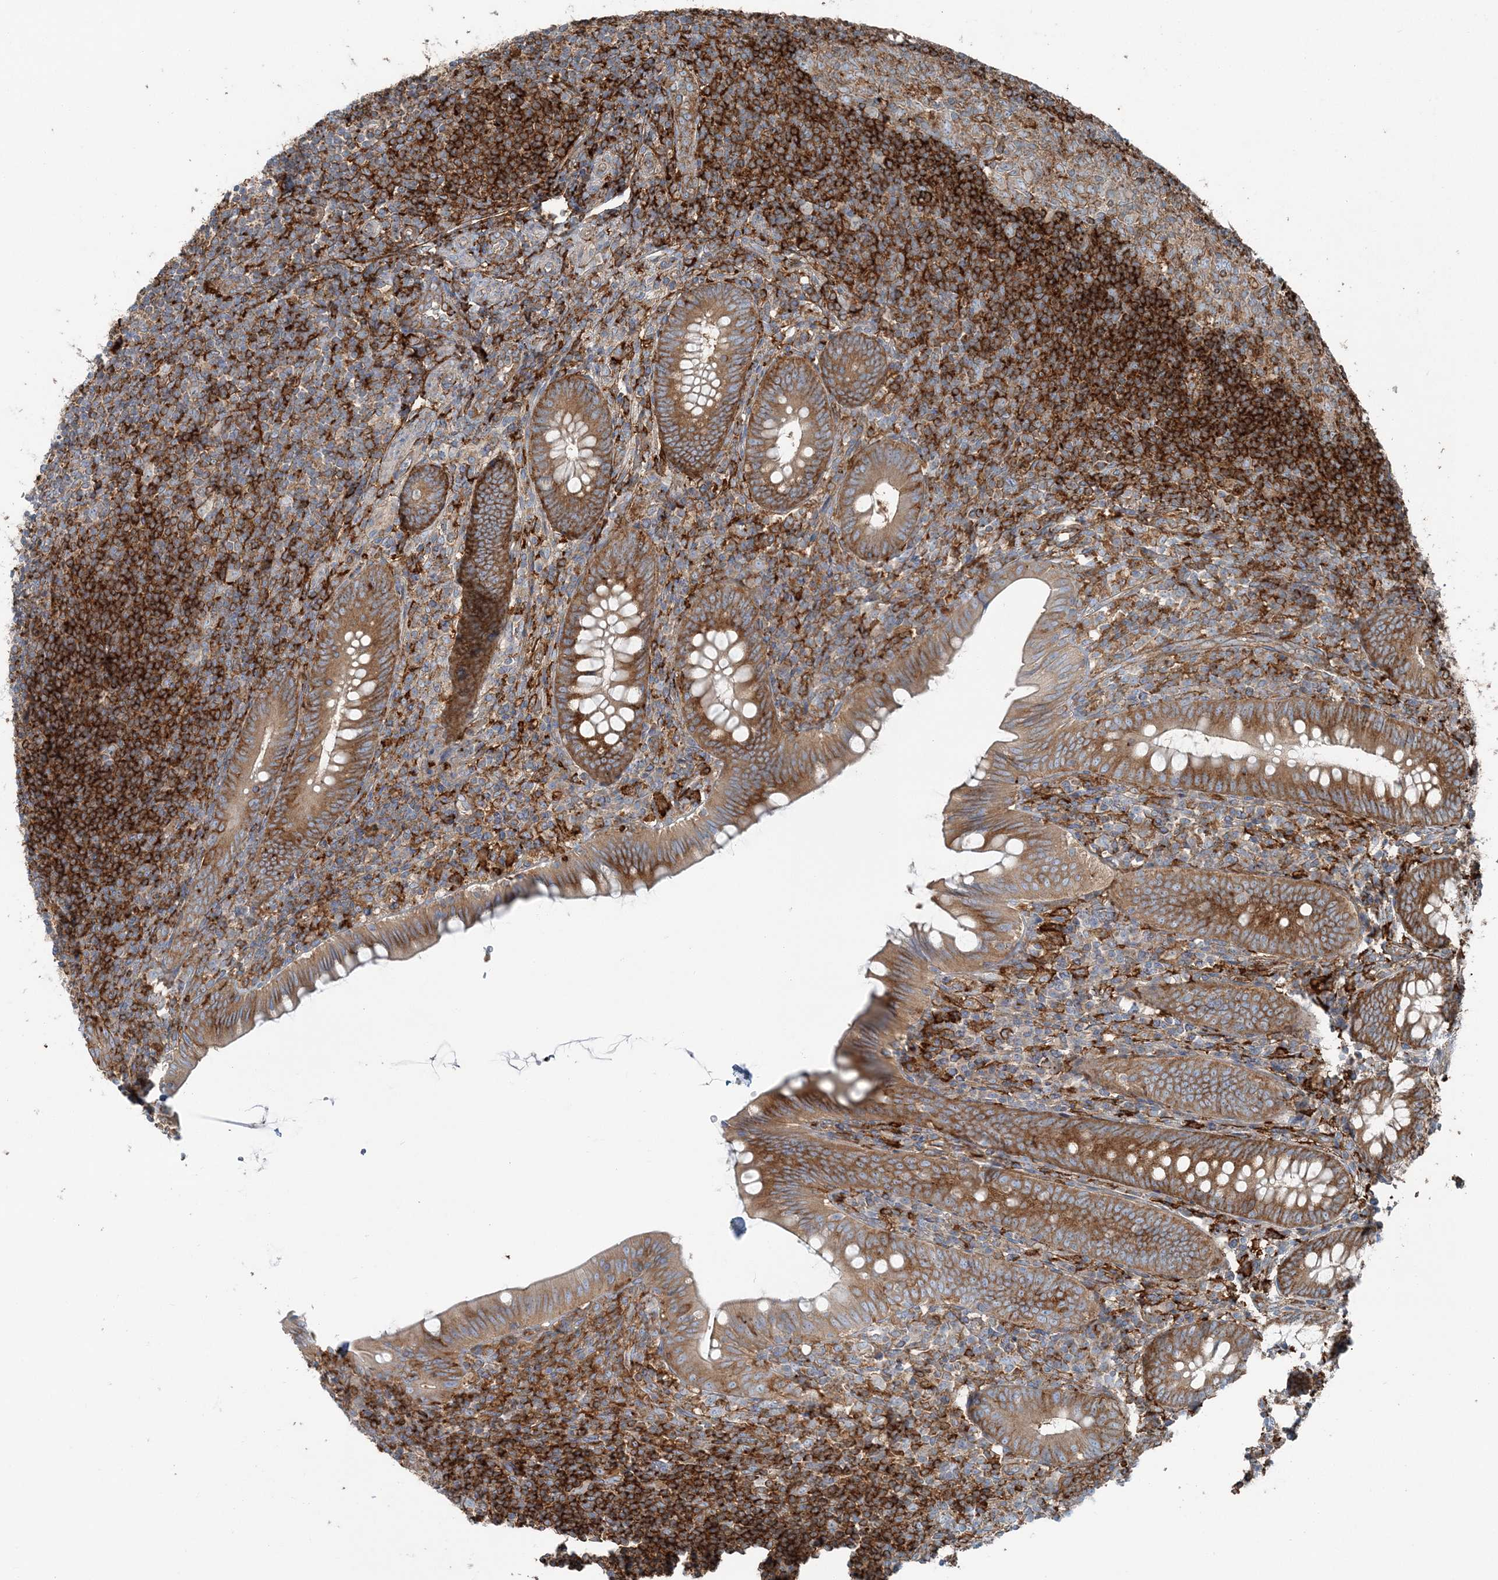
{"staining": {"intensity": "strong", "quantity": ">75%", "location": "cytoplasmic/membranous"}, "tissue": "appendix", "cell_type": "Glandular cells", "image_type": "normal", "snomed": [{"axis": "morphology", "description": "Normal tissue, NOS"}, {"axis": "topography", "description": "Appendix"}], "caption": "A high-resolution image shows IHC staining of benign appendix, which reveals strong cytoplasmic/membranous staining in about >75% of glandular cells.", "gene": "SNX2", "patient": {"sex": "male", "age": 14}}